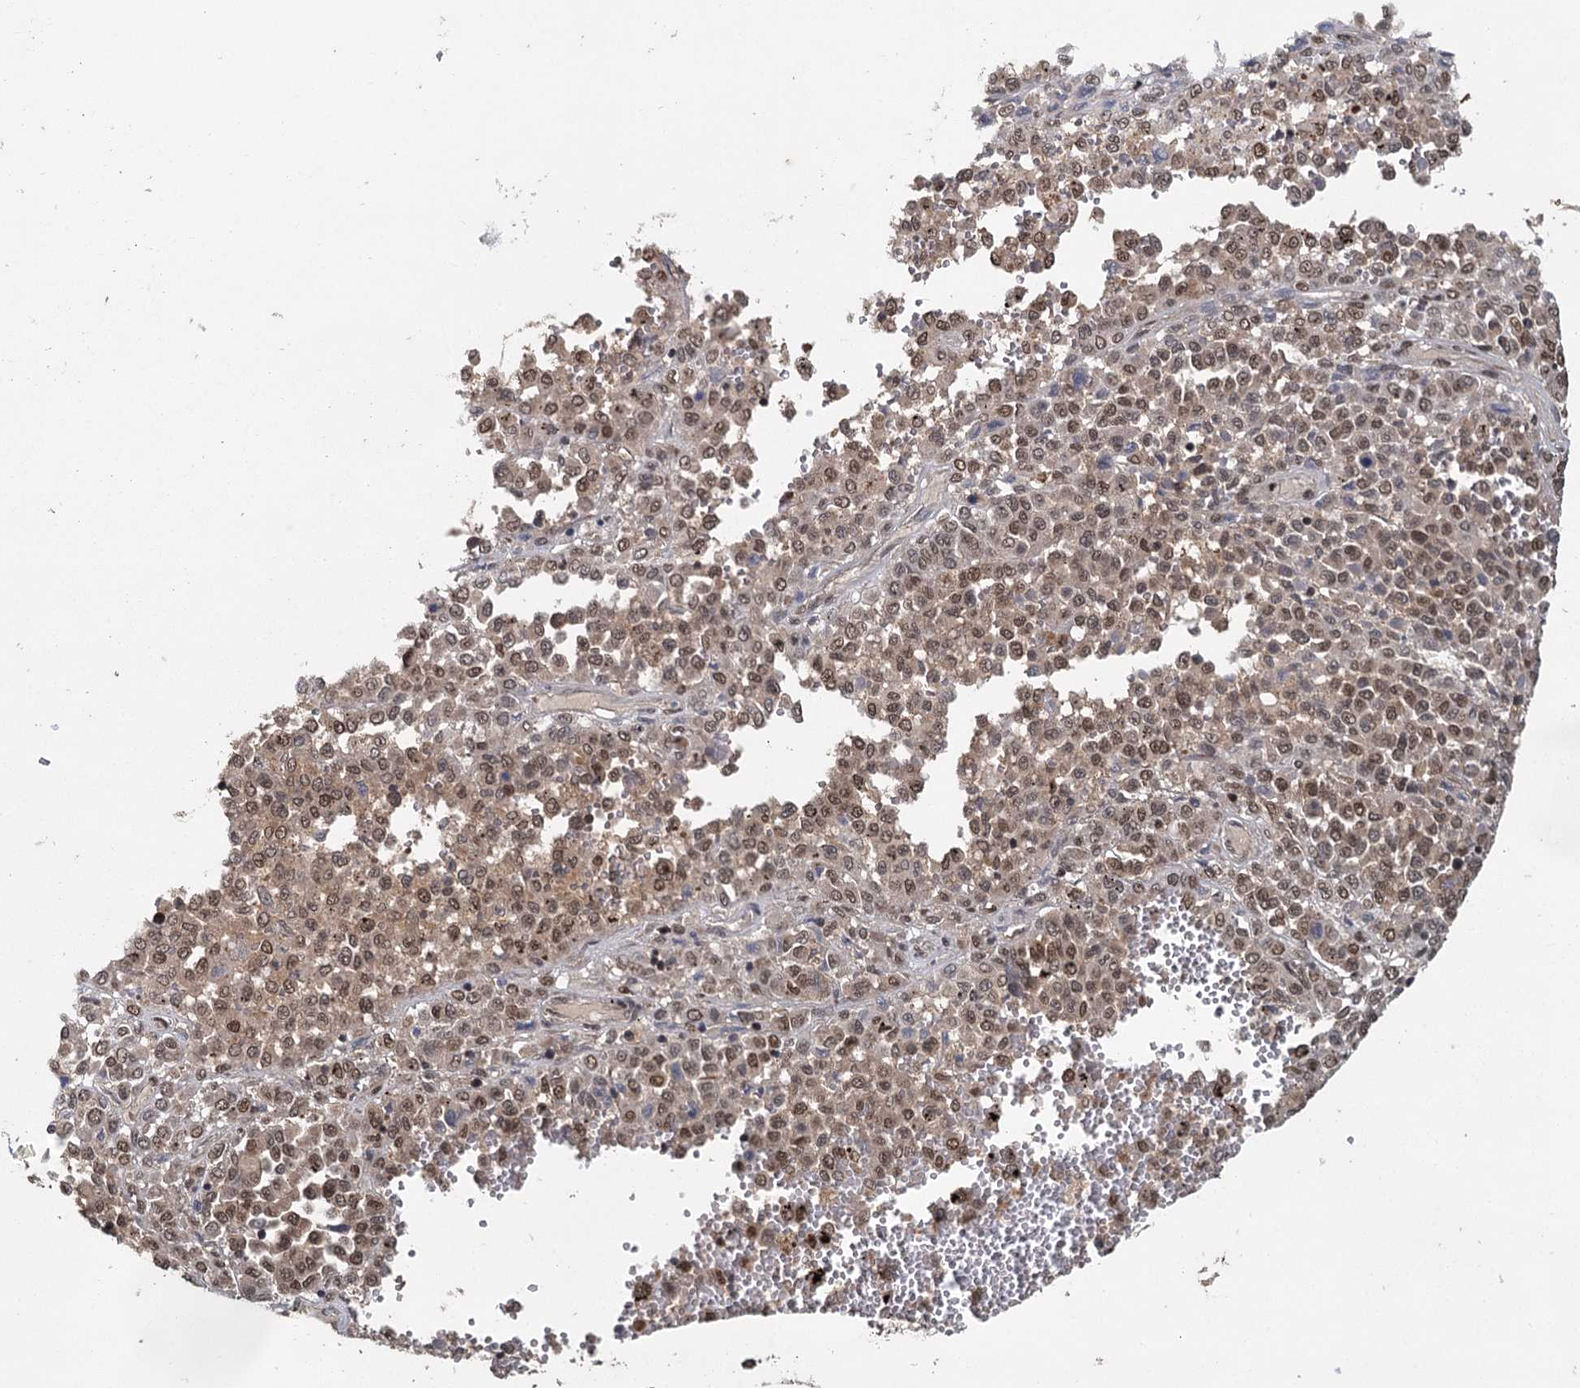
{"staining": {"intensity": "moderate", "quantity": ">75%", "location": "nuclear"}, "tissue": "melanoma", "cell_type": "Tumor cells", "image_type": "cancer", "snomed": [{"axis": "morphology", "description": "Malignant melanoma, Metastatic site"}, {"axis": "topography", "description": "Pancreas"}], "caption": "IHC of malignant melanoma (metastatic site) shows medium levels of moderate nuclear expression in approximately >75% of tumor cells. (IHC, brightfield microscopy, high magnification).", "gene": "MYG1", "patient": {"sex": "female", "age": 30}}